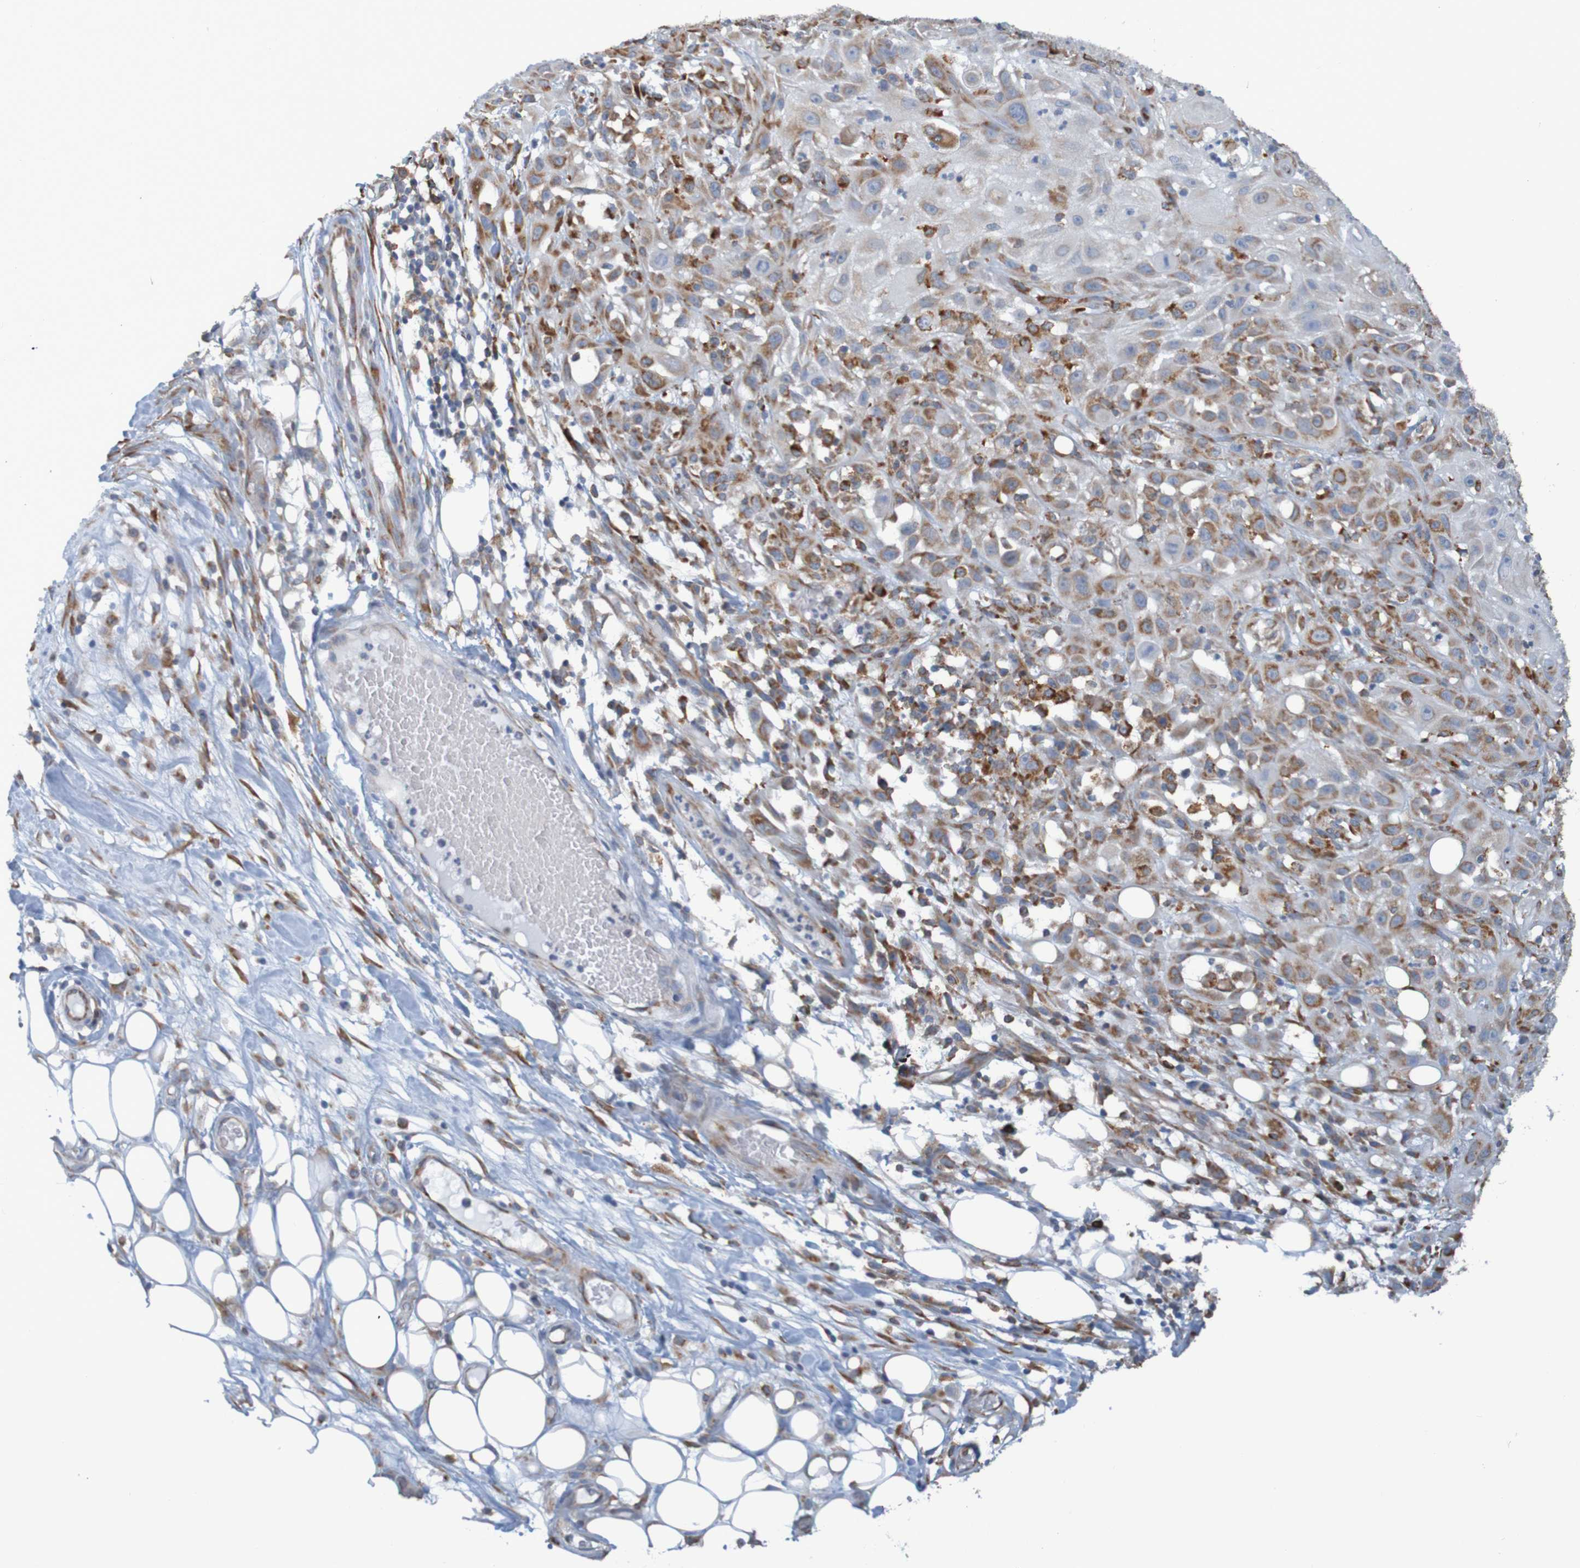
{"staining": {"intensity": "weak", "quantity": "25%-75%", "location": "cytoplasmic/membranous"}, "tissue": "skin cancer", "cell_type": "Tumor cells", "image_type": "cancer", "snomed": [{"axis": "morphology", "description": "Squamous cell carcinoma, NOS"}, {"axis": "topography", "description": "Skin"}], "caption": "Weak cytoplasmic/membranous staining for a protein is appreciated in approximately 25%-75% of tumor cells of squamous cell carcinoma (skin) using immunohistochemistry (IHC).", "gene": "SSR1", "patient": {"sex": "male", "age": 75}}